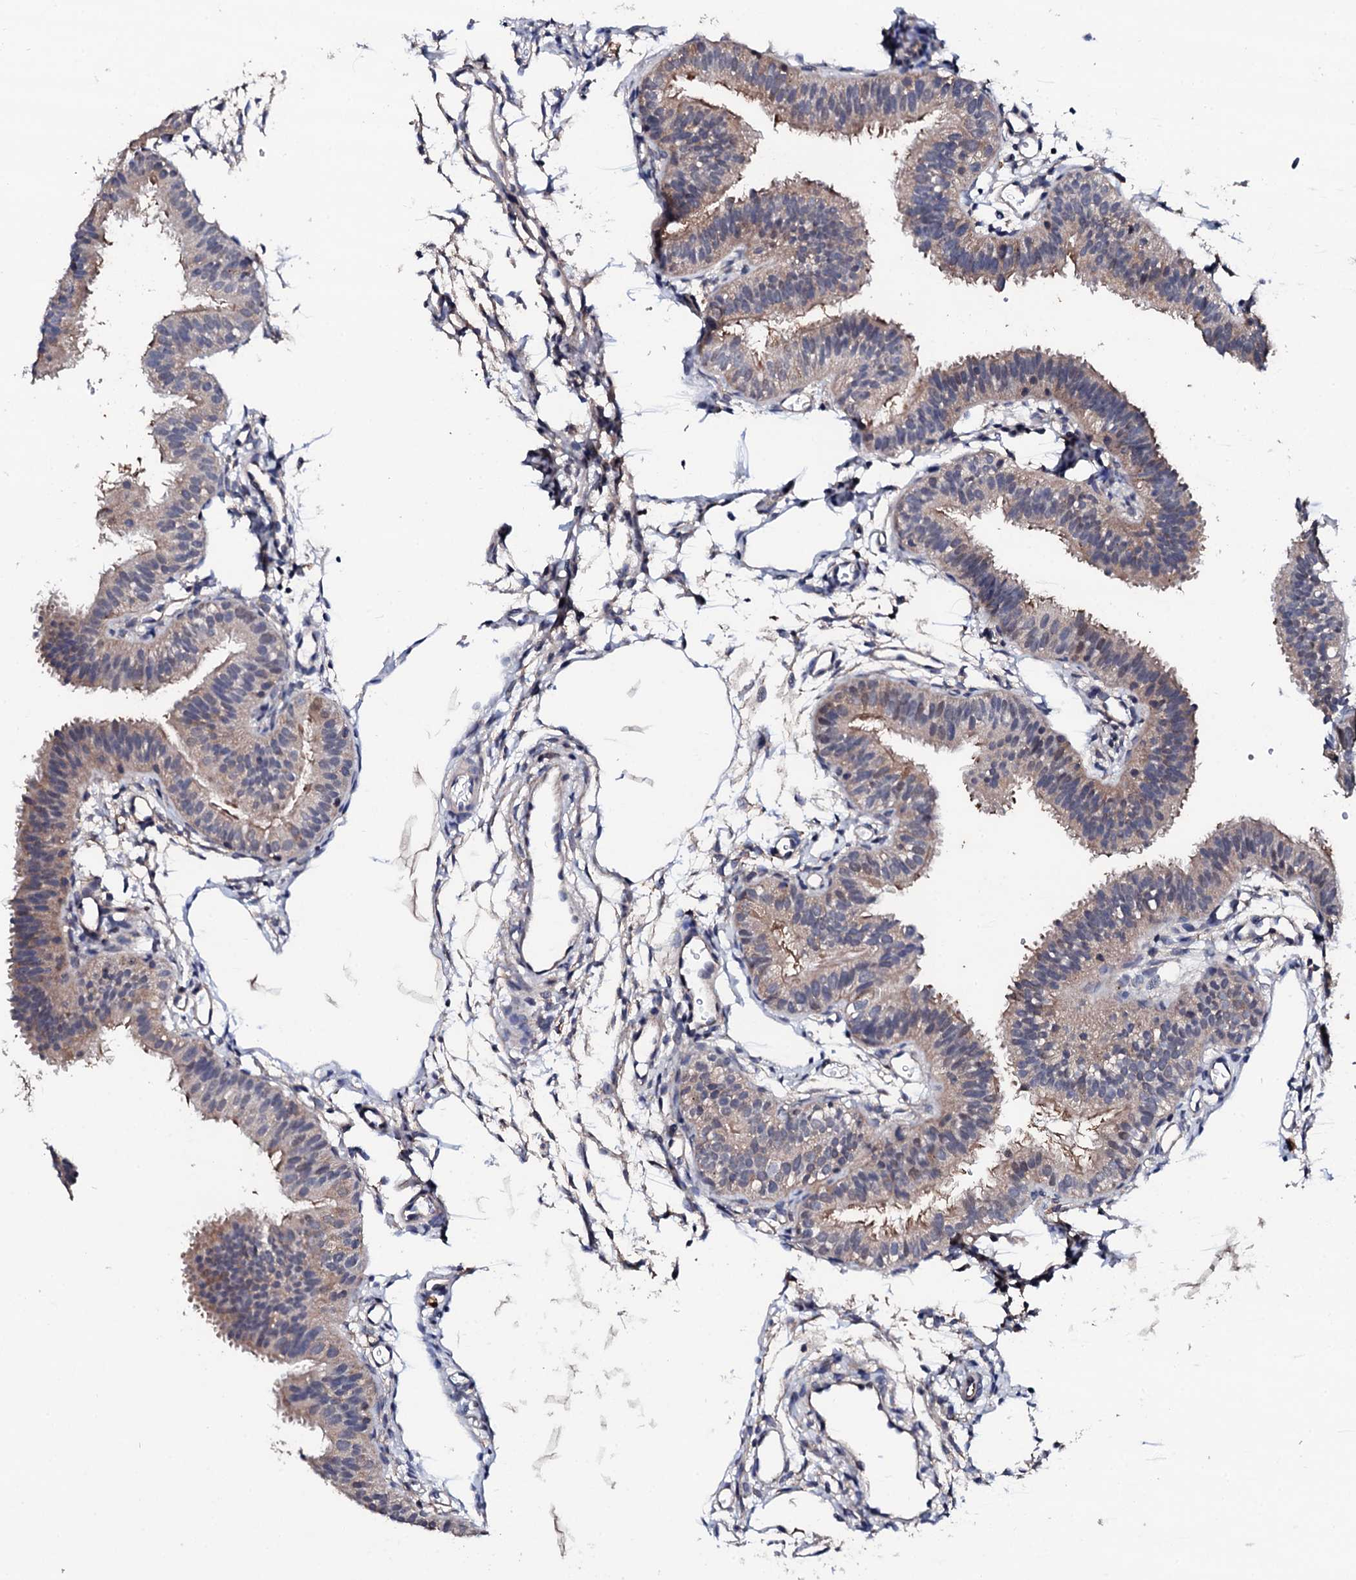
{"staining": {"intensity": "moderate", "quantity": "25%-75%", "location": "cytoplasmic/membranous"}, "tissue": "fallopian tube", "cell_type": "Glandular cells", "image_type": "normal", "snomed": [{"axis": "morphology", "description": "Normal tissue, NOS"}, {"axis": "topography", "description": "Fallopian tube"}], "caption": "Glandular cells display moderate cytoplasmic/membranous staining in approximately 25%-75% of cells in benign fallopian tube.", "gene": "EDC3", "patient": {"sex": "female", "age": 35}}